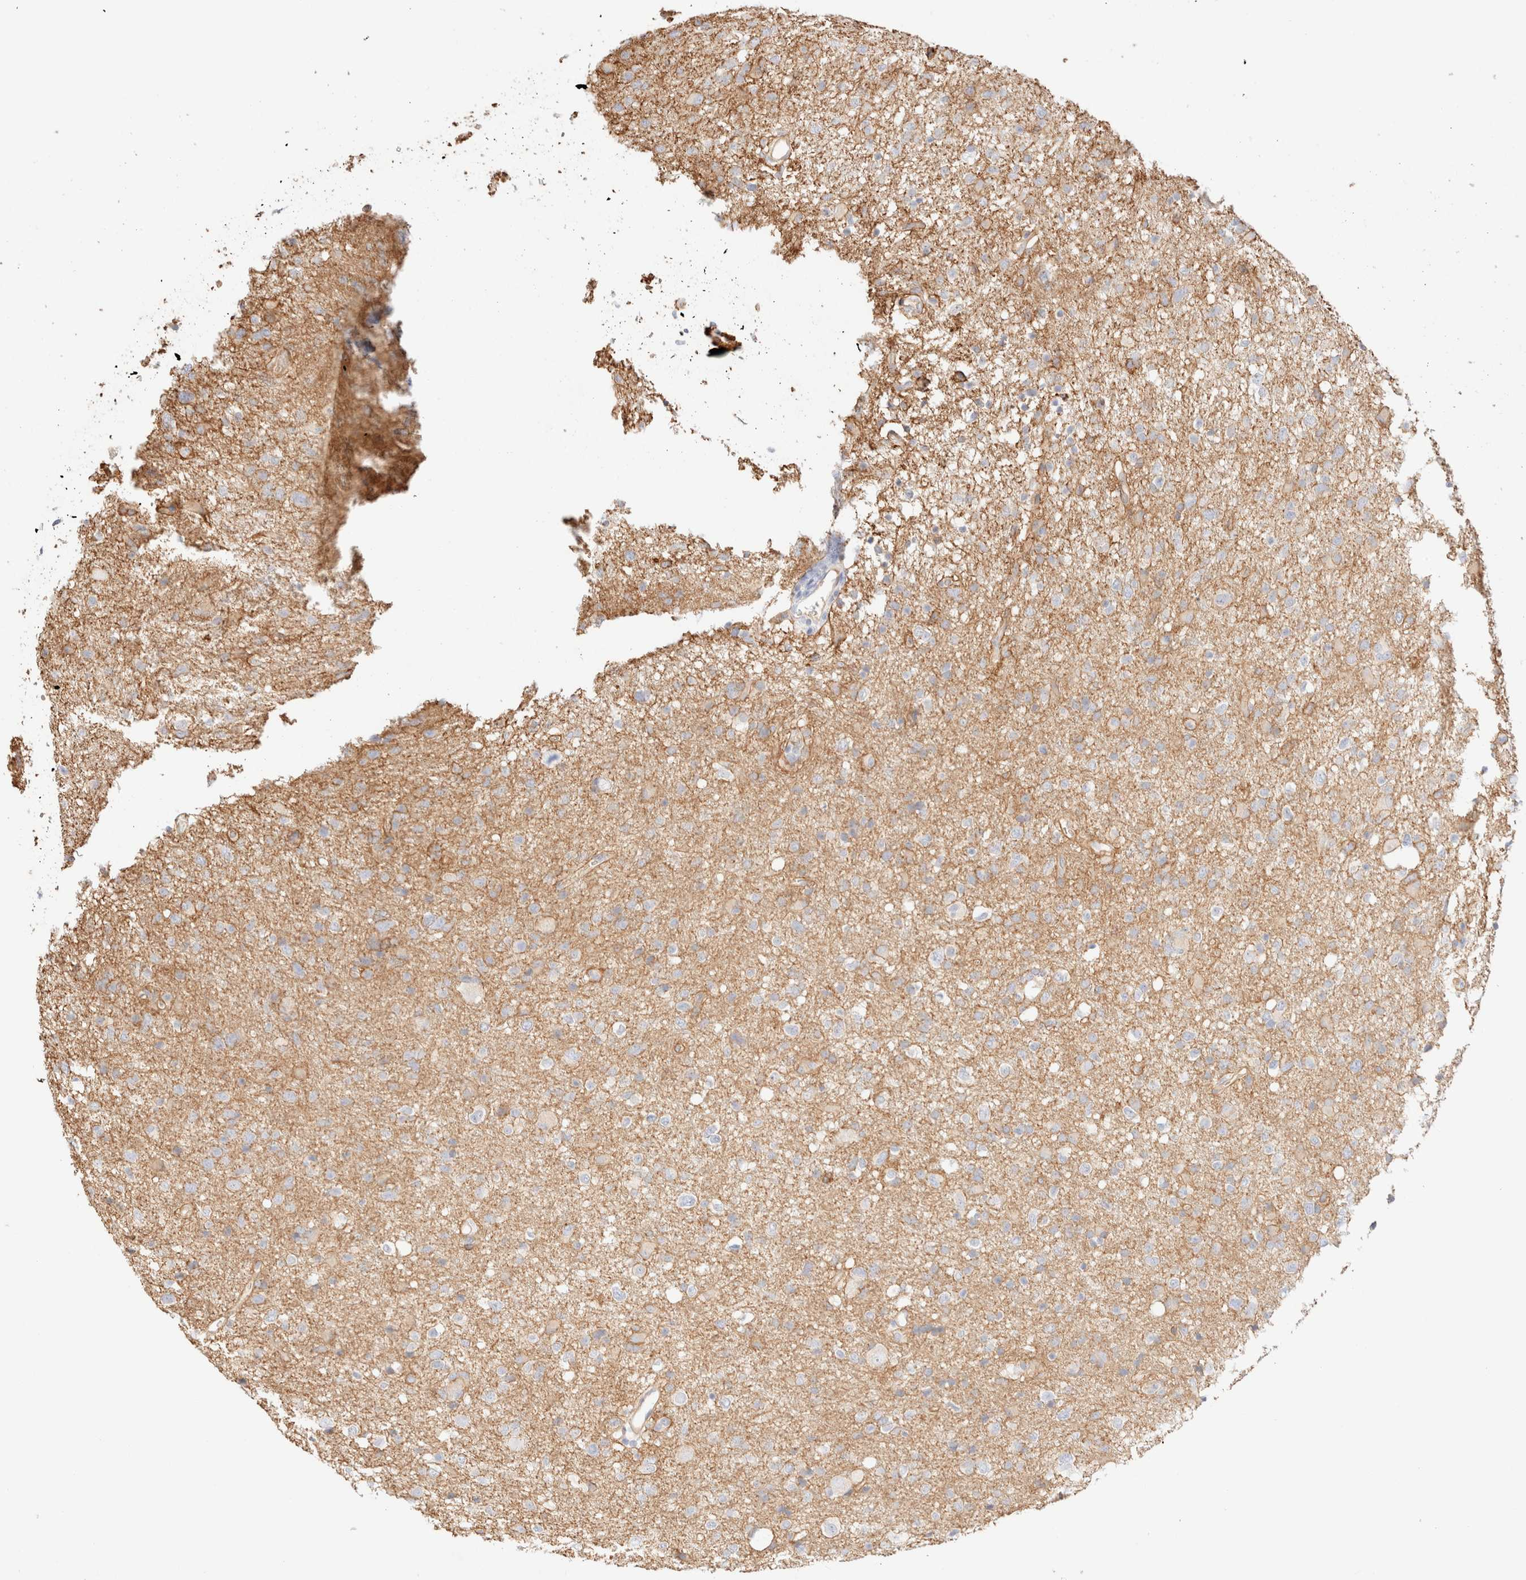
{"staining": {"intensity": "weak", "quantity": "<25%", "location": "cytoplasmic/membranous"}, "tissue": "glioma", "cell_type": "Tumor cells", "image_type": "cancer", "snomed": [{"axis": "morphology", "description": "Glioma, malignant, High grade"}, {"axis": "topography", "description": "Brain"}], "caption": "This is an IHC image of human malignant high-grade glioma. There is no staining in tumor cells.", "gene": "NIBAN2", "patient": {"sex": "female", "age": 57}}